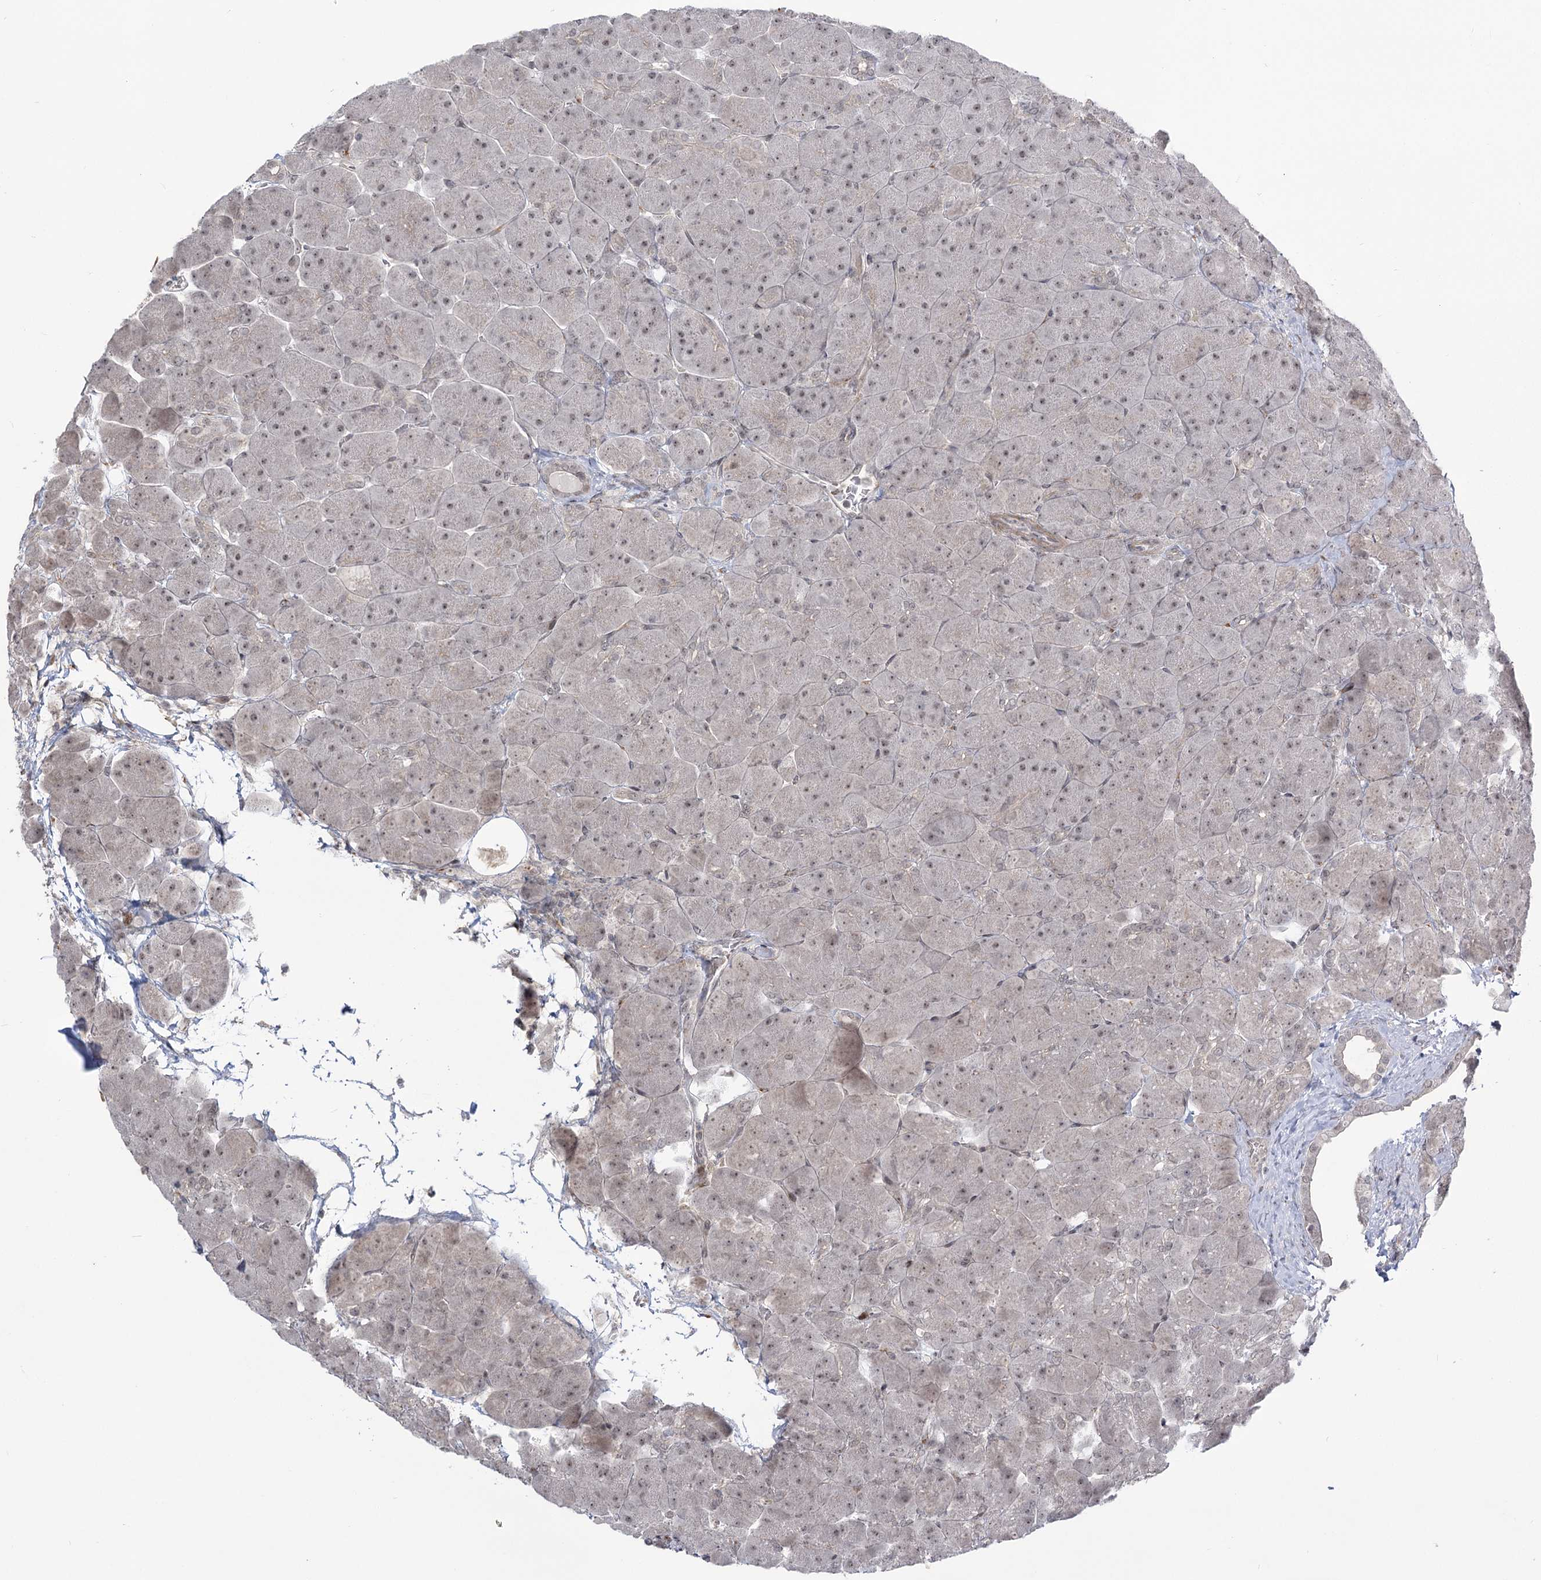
{"staining": {"intensity": "weak", "quantity": "25%-75%", "location": "nuclear"}, "tissue": "pancreas", "cell_type": "Exocrine glandular cells", "image_type": "normal", "snomed": [{"axis": "morphology", "description": "Normal tissue, NOS"}, {"axis": "topography", "description": "Pancreas"}], "caption": "Normal pancreas displays weak nuclear expression in approximately 25%-75% of exocrine glandular cells, visualized by immunohistochemistry.", "gene": "HELQ", "patient": {"sex": "male", "age": 66}}